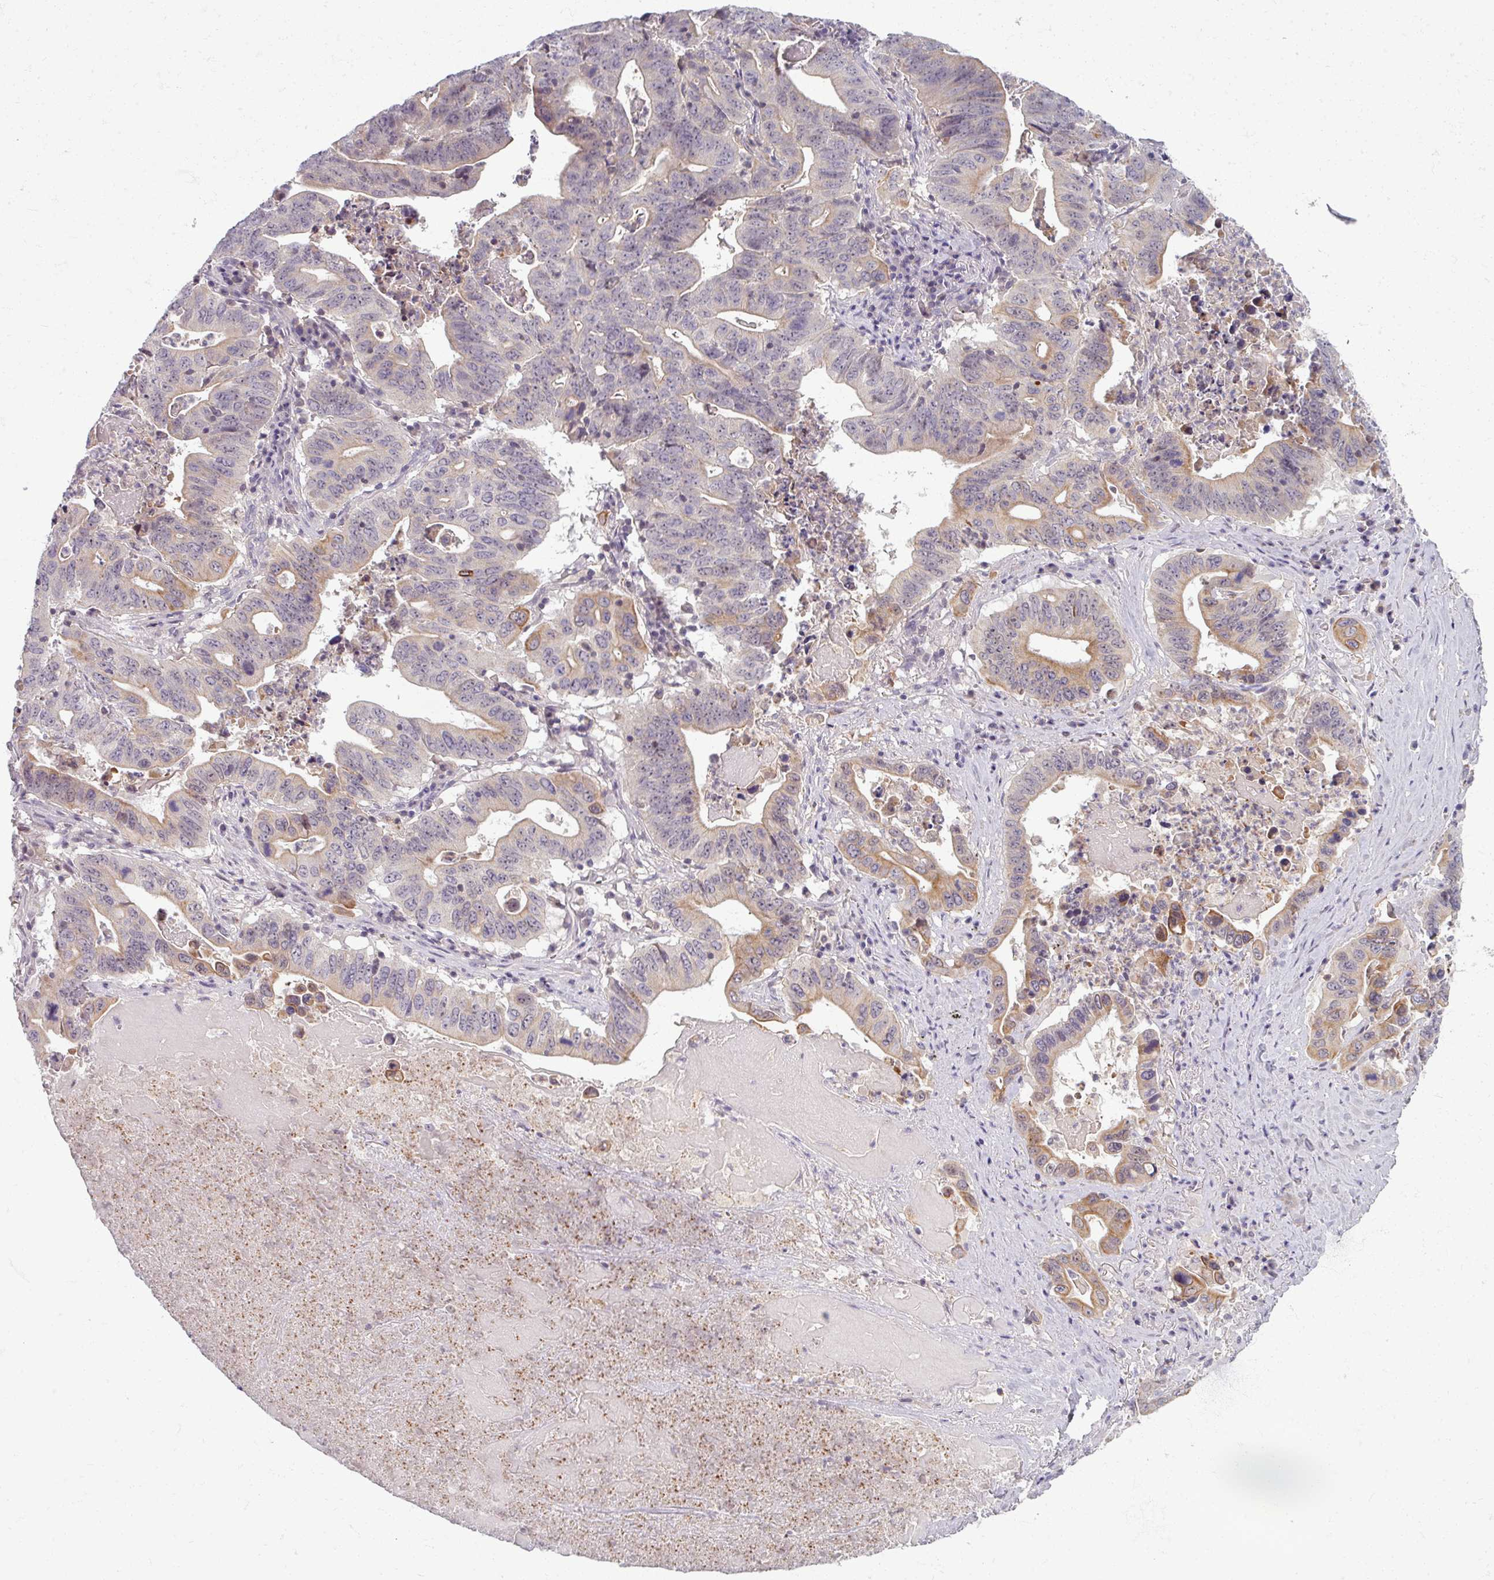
{"staining": {"intensity": "moderate", "quantity": "25%-75%", "location": "cytoplasmic/membranous"}, "tissue": "lung cancer", "cell_type": "Tumor cells", "image_type": "cancer", "snomed": [{"axis": "morphology", "description": "Adenocarcinoma, NOS"}, {"axis": "topography", "description": "Lung"}], "caption": "Immunohistochemical staining of human adenocarcinoma (lung) shows medium levels of moderate cytoplasmic/membranous protein positivity in approximately 25%-75% of tumor cells.", "gene": "TTLL7", "patient": {"sex": "female", "age": 60}}